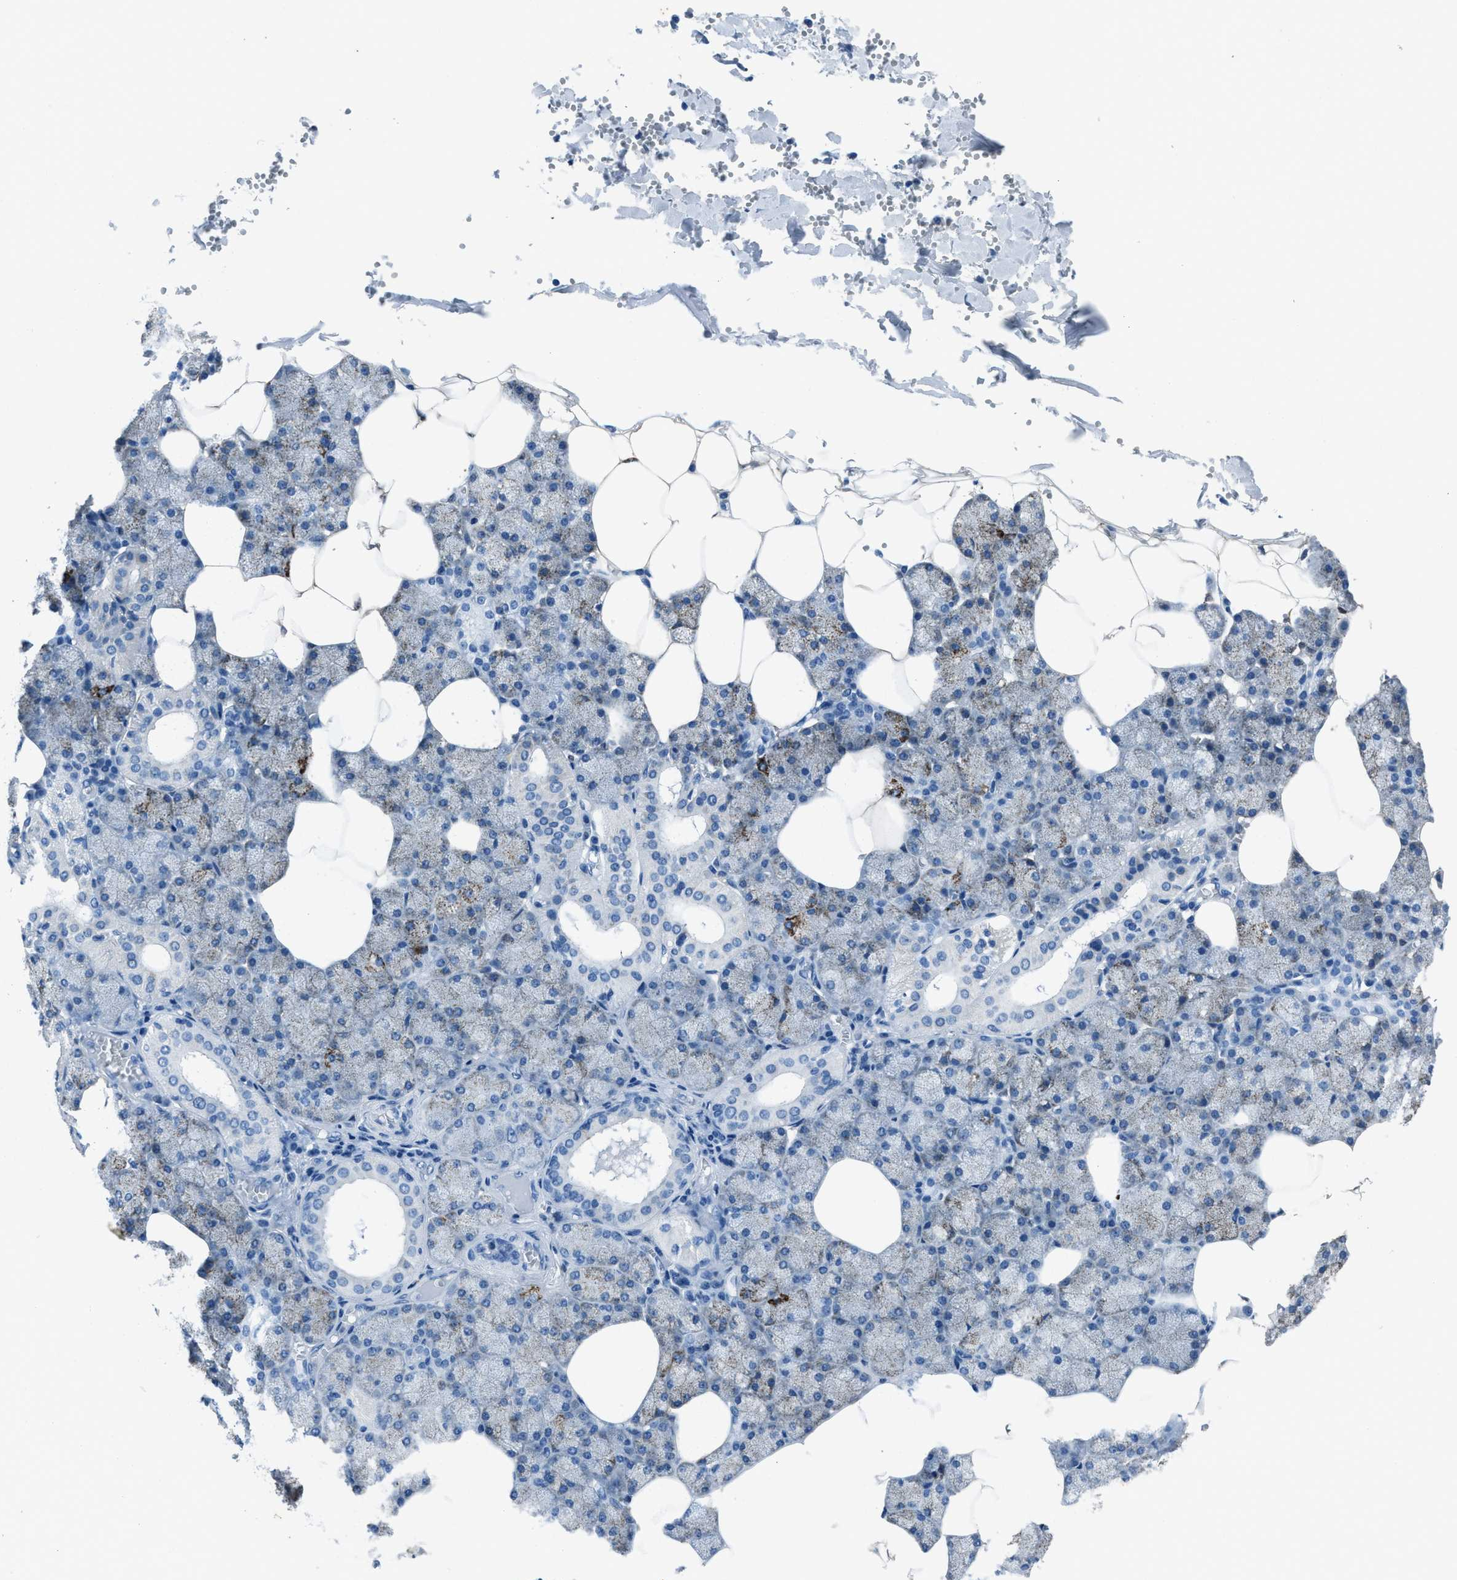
{"staining": {"intensity": "negative", "quantity": "none", "location": "none"}, "tissue": "salivary gland", "cell_type": "Glandular cells", "image_type": "normal", "snomed": [{"axis": "morphology", "description": "Normal tissue, NOS"}, {"axis": "topography", "description": "Salivary gland"}], "caption": "Unremarkable salivary gland was stained to show a protein in brown. There is no significant expression in glandular cells. (DAB (3,3'-diaminobenzidine) immunohistochemistry (IHC) visualized using brightfield microscopy, high magnification).", "gene": "AMACR", "patient": {"sex": "male", "age": 62}}